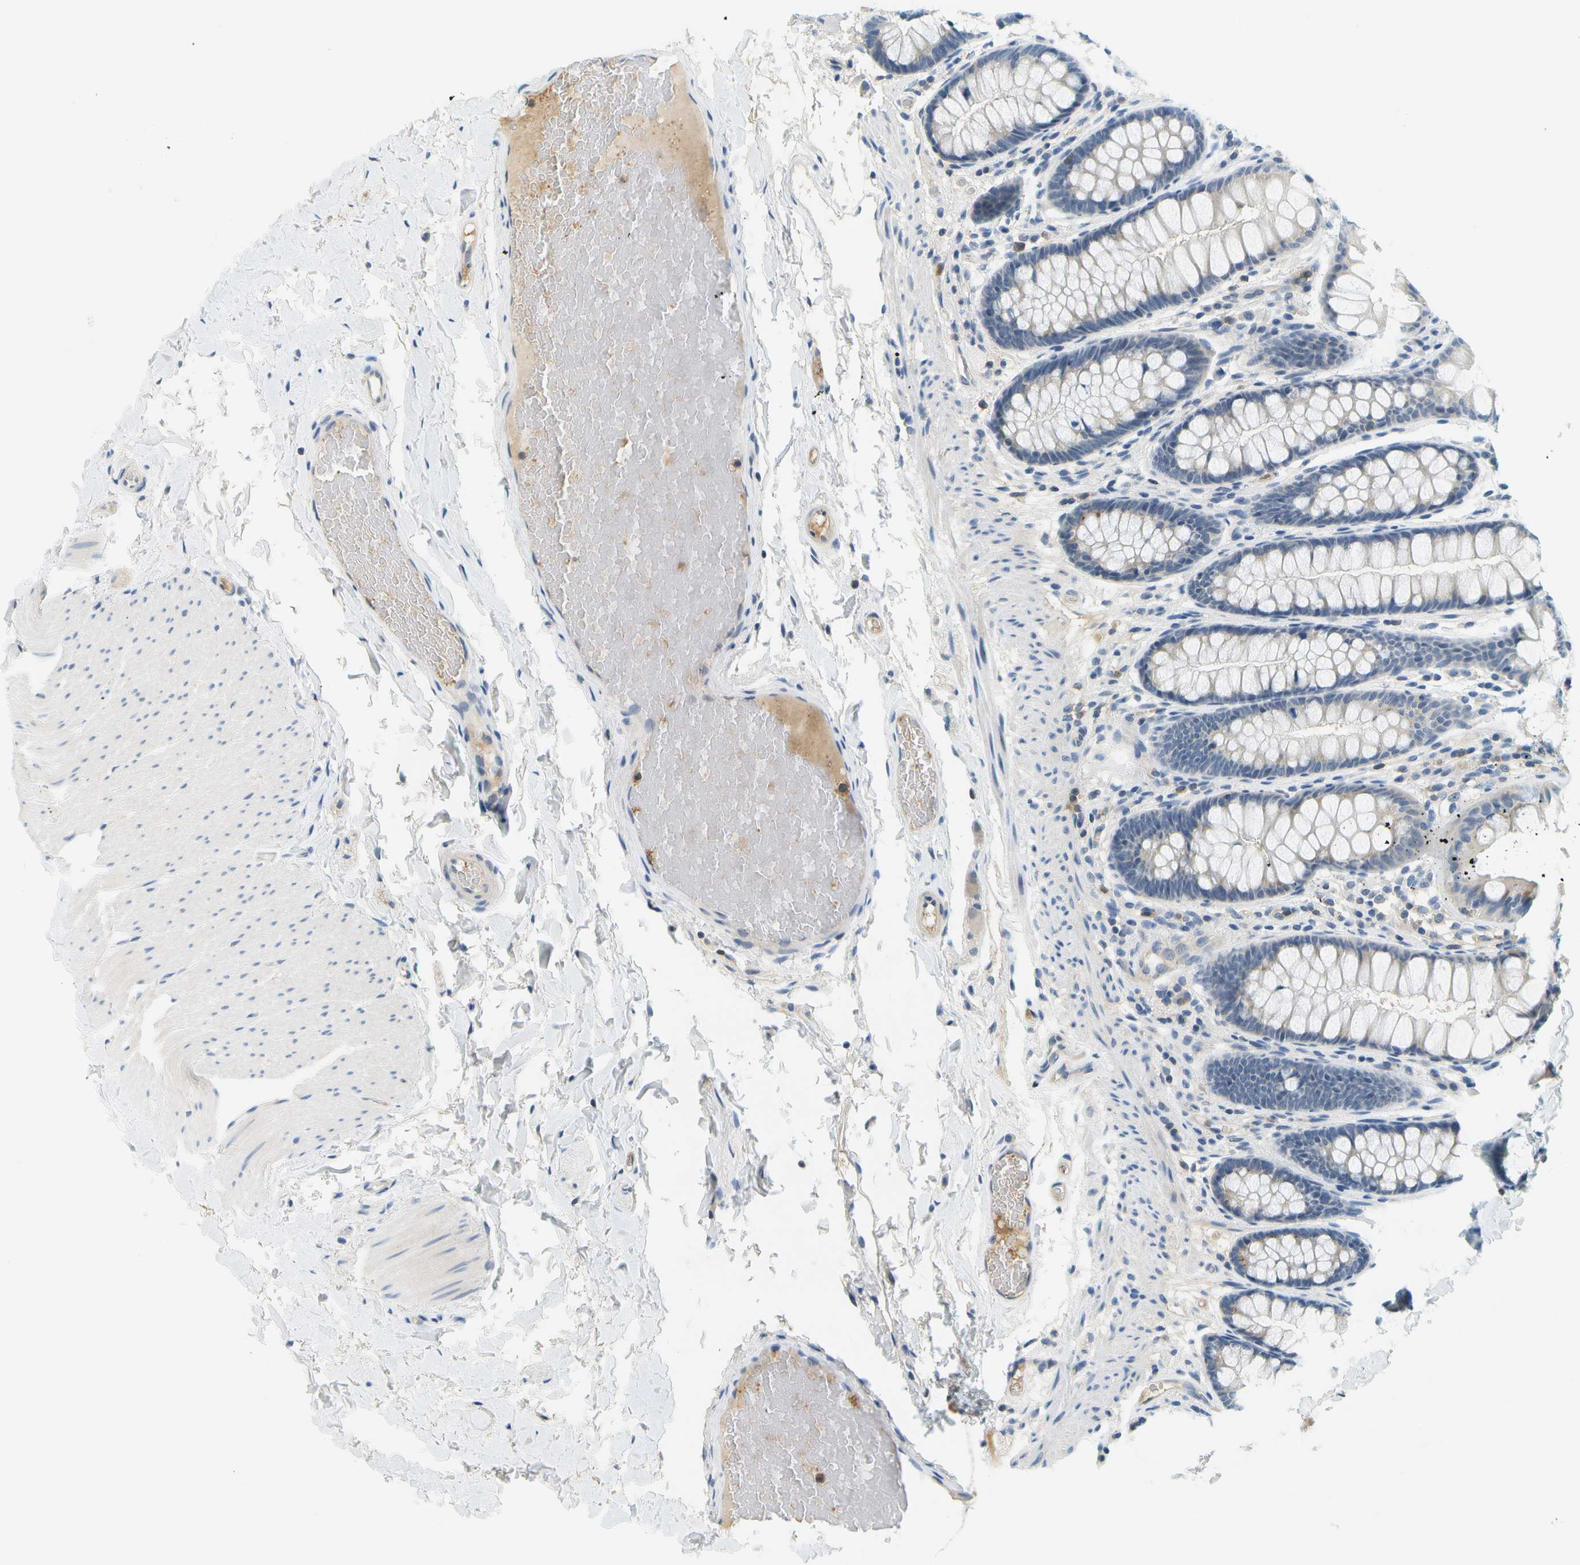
{"staining": {"intensity": "negative", "quantity": "none", "location": "none"}, "tissue": "colon", "cell_type": "Endothelial cells", "image_type": "normal", "snomed": [{"axis": "morphology", "description": "Normal tissue, NOS"}, {"axis": "topography", "description": "Colon"}], "caption": "Micrograph shows no protein staining in endothelial cells of unremarkable colon. (DAB immunohistochemistry with hematoxylin counter stain).", "gene": "RASGRP2", "patient": {"sex": "female", "age": 56}}